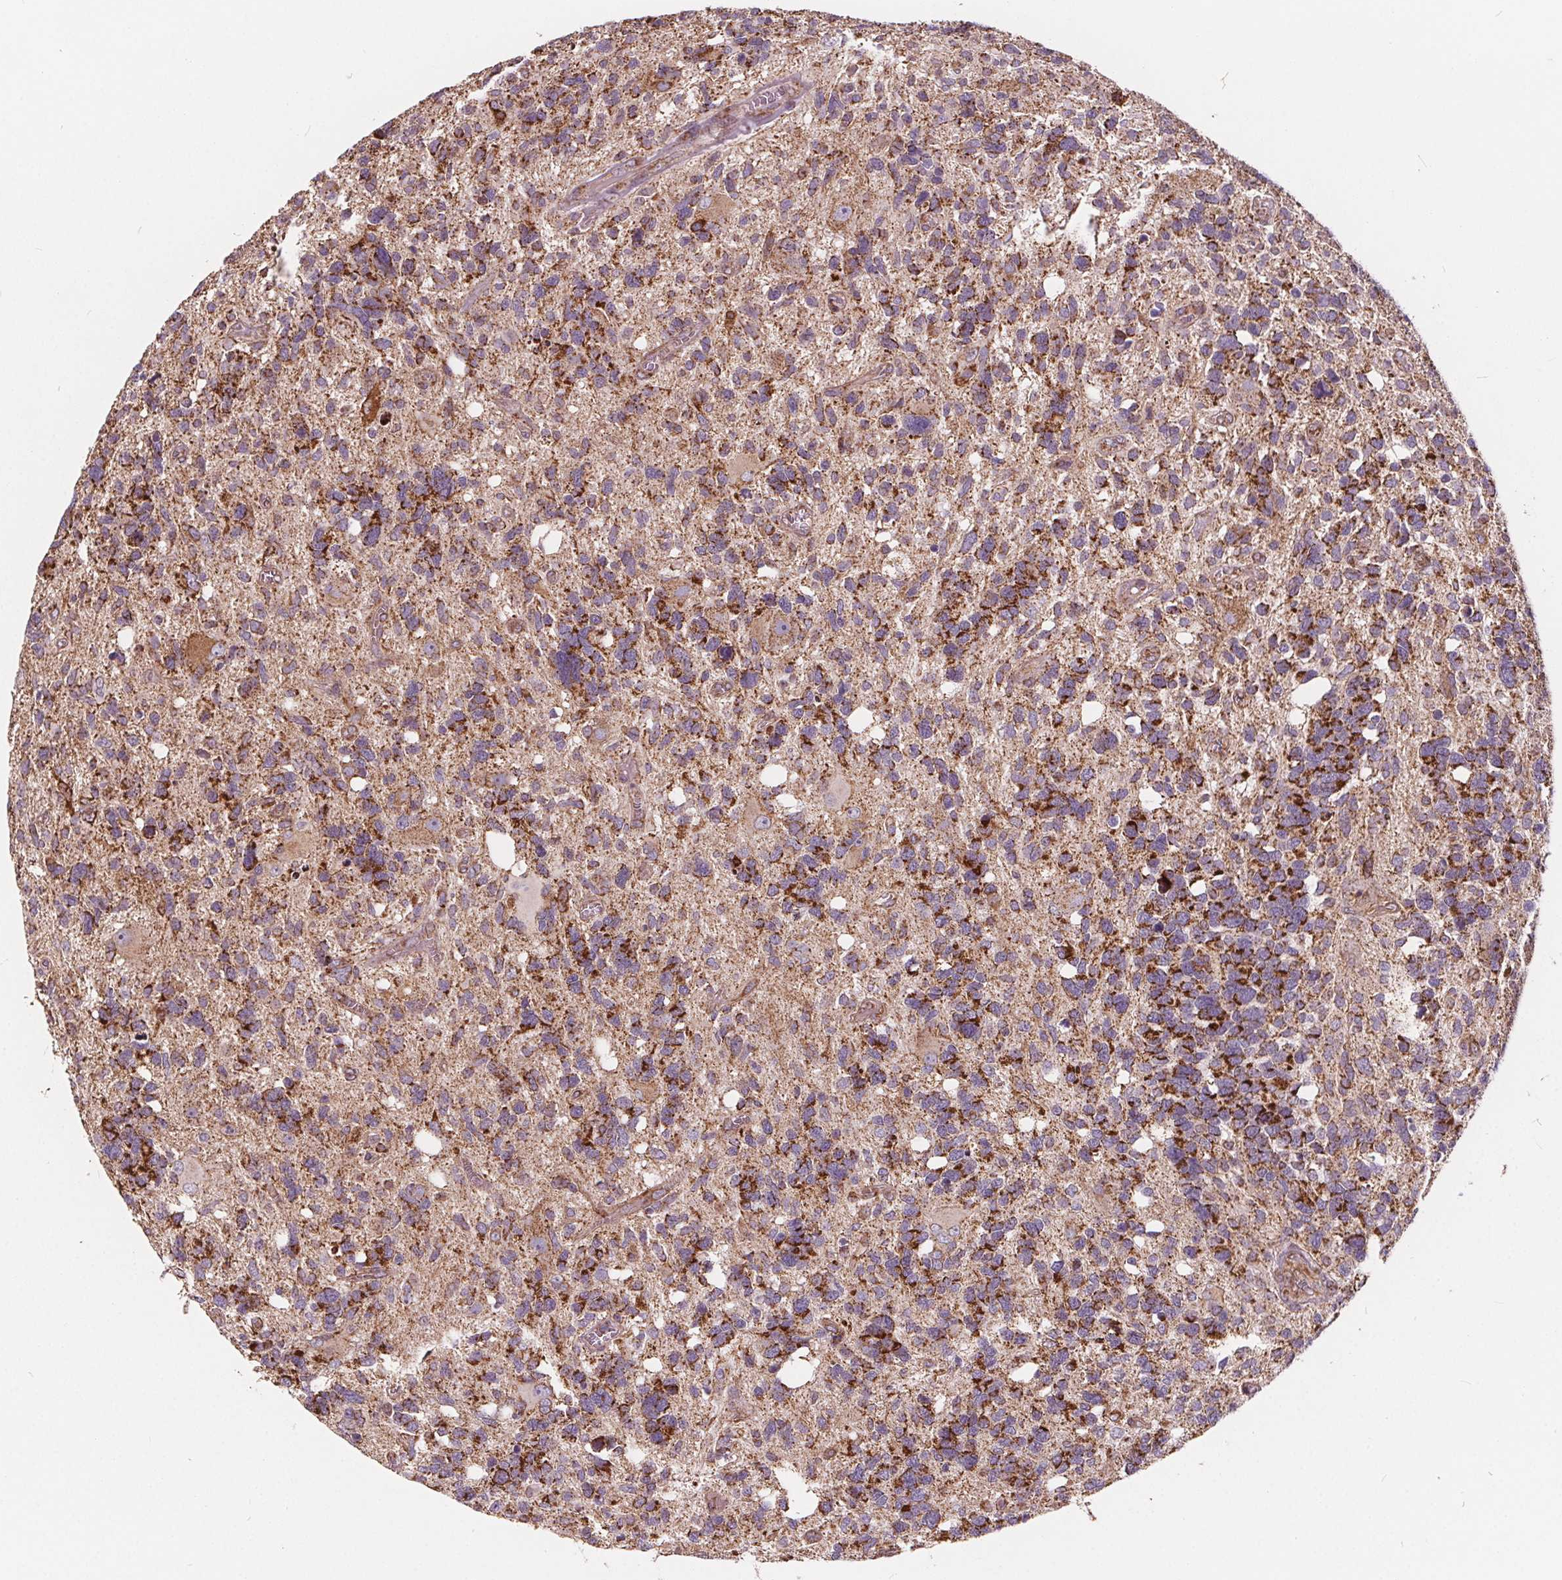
{"staining": {"intensity": "strong", "quantity": ">75%", "location": "cytoplasmic/membranous"}, "tissue": "glioma", "cell_type": "Tumor cells", "image_type": "cancer", "snomed": [{"axis": "morphology", "description": "Glioma, malignant, High grade"}, {"axis": "topography", "description": "Brain"}], "caption": "Immunohistochemistry (IHC) (DAB) staining of human glioma shows strong cytoplasmic/membranous protein positivity in approximately >75% of tumor cells. (Brightfield microscopy of DAB IHC at high magnification).", "gene": "PLSCR3", "patient": {"sex": "male", "age": 49}}